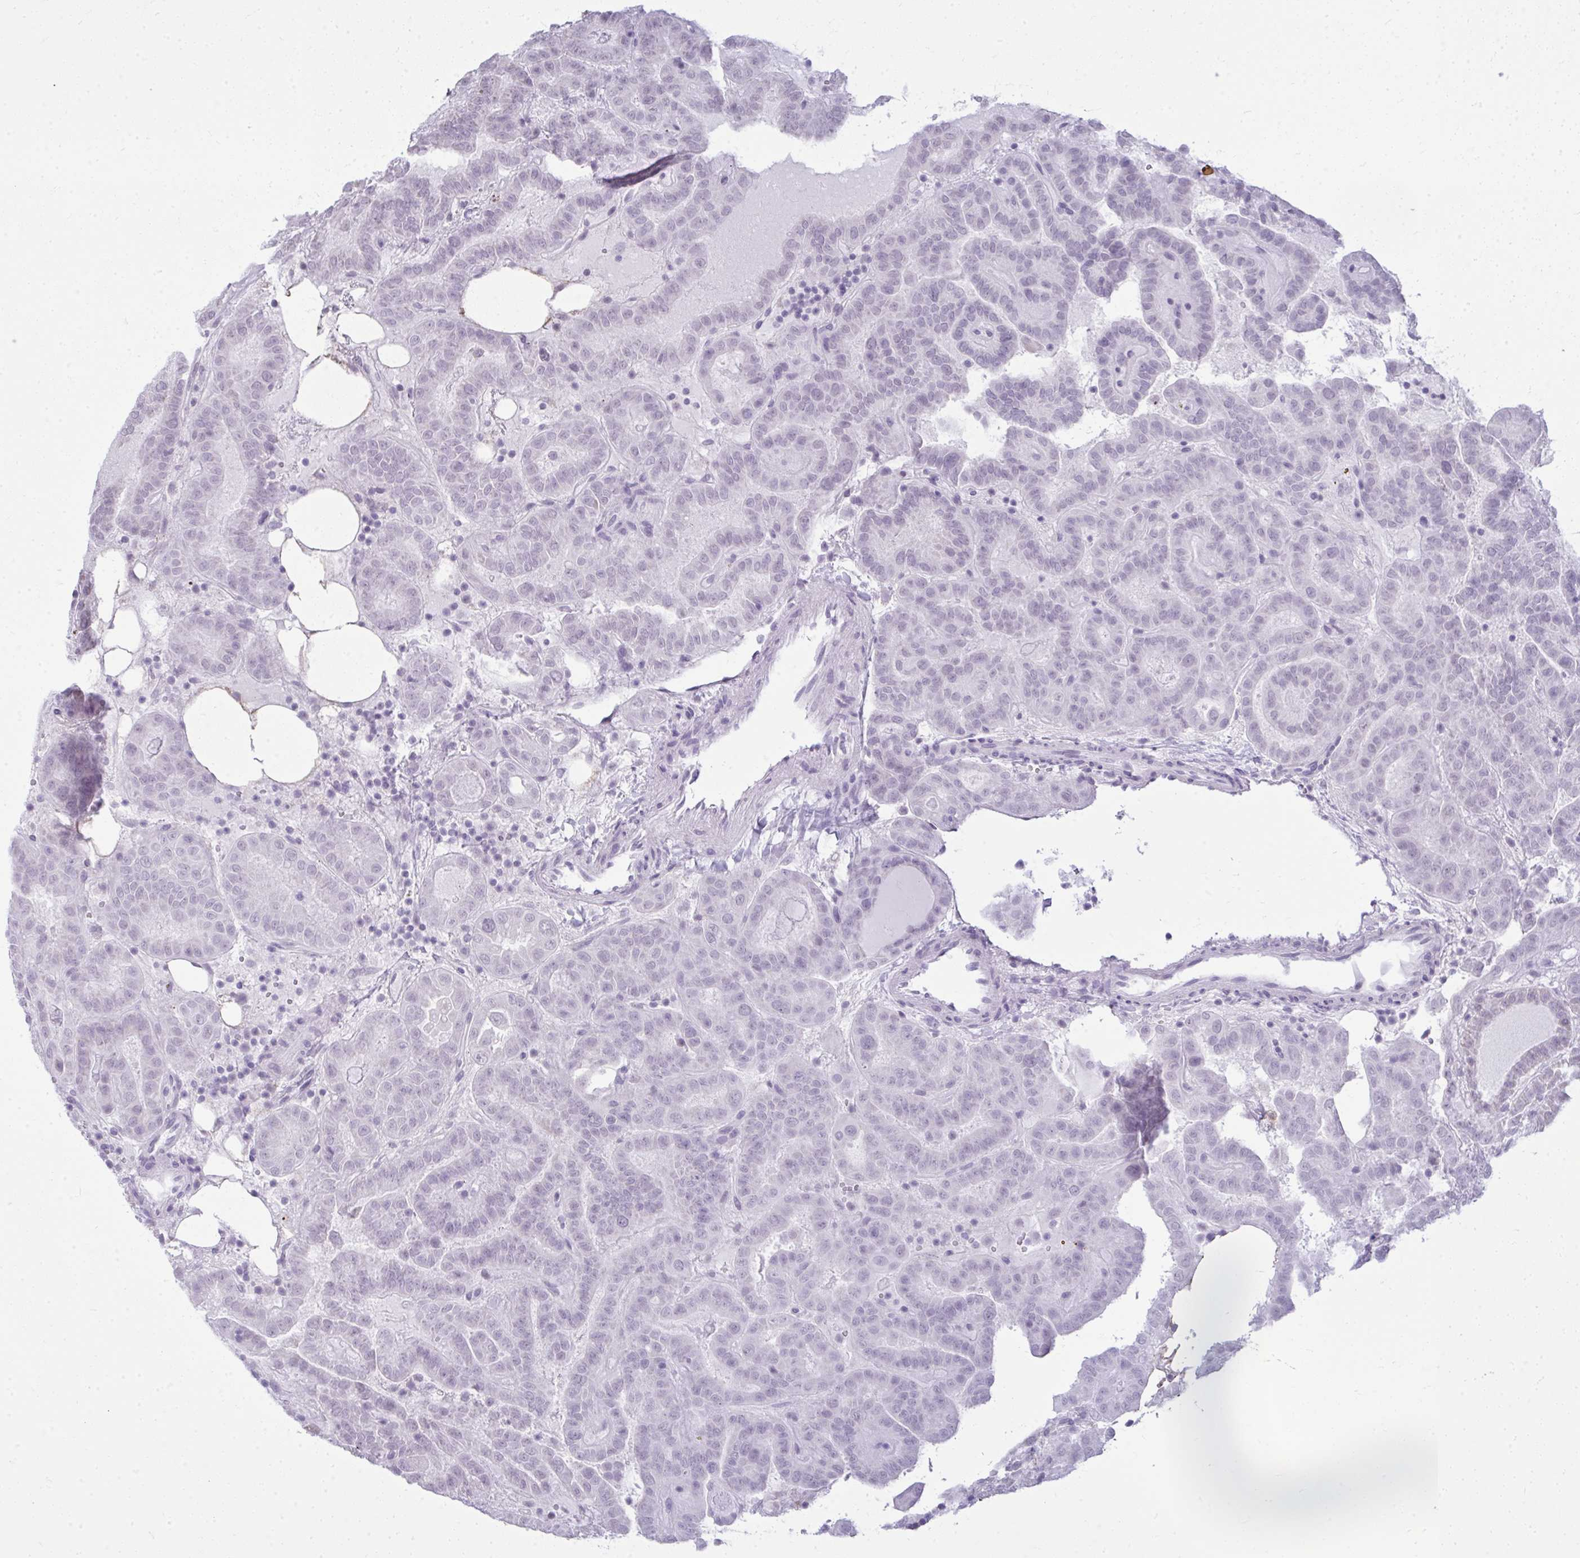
{"staining": {"intensity": "negative", "quantity": "none", "location": "none"}, "tissue": "thyroid cancer", "cell_type": "Tumor cells", "image_type": "cancer", "snomed": [{"axis": "morphology", "description": "Papillary adenocarcinoma, NOS"}, {"axis": "topography", "description": "Thyroid gland"}], "caption": "An IHC micrograph of thyroid cancer is shown. There is no staining in tumor cells of thyroid cancer.", "gene": "NPPA", "patient": {"sex": "female", "age": 46}}